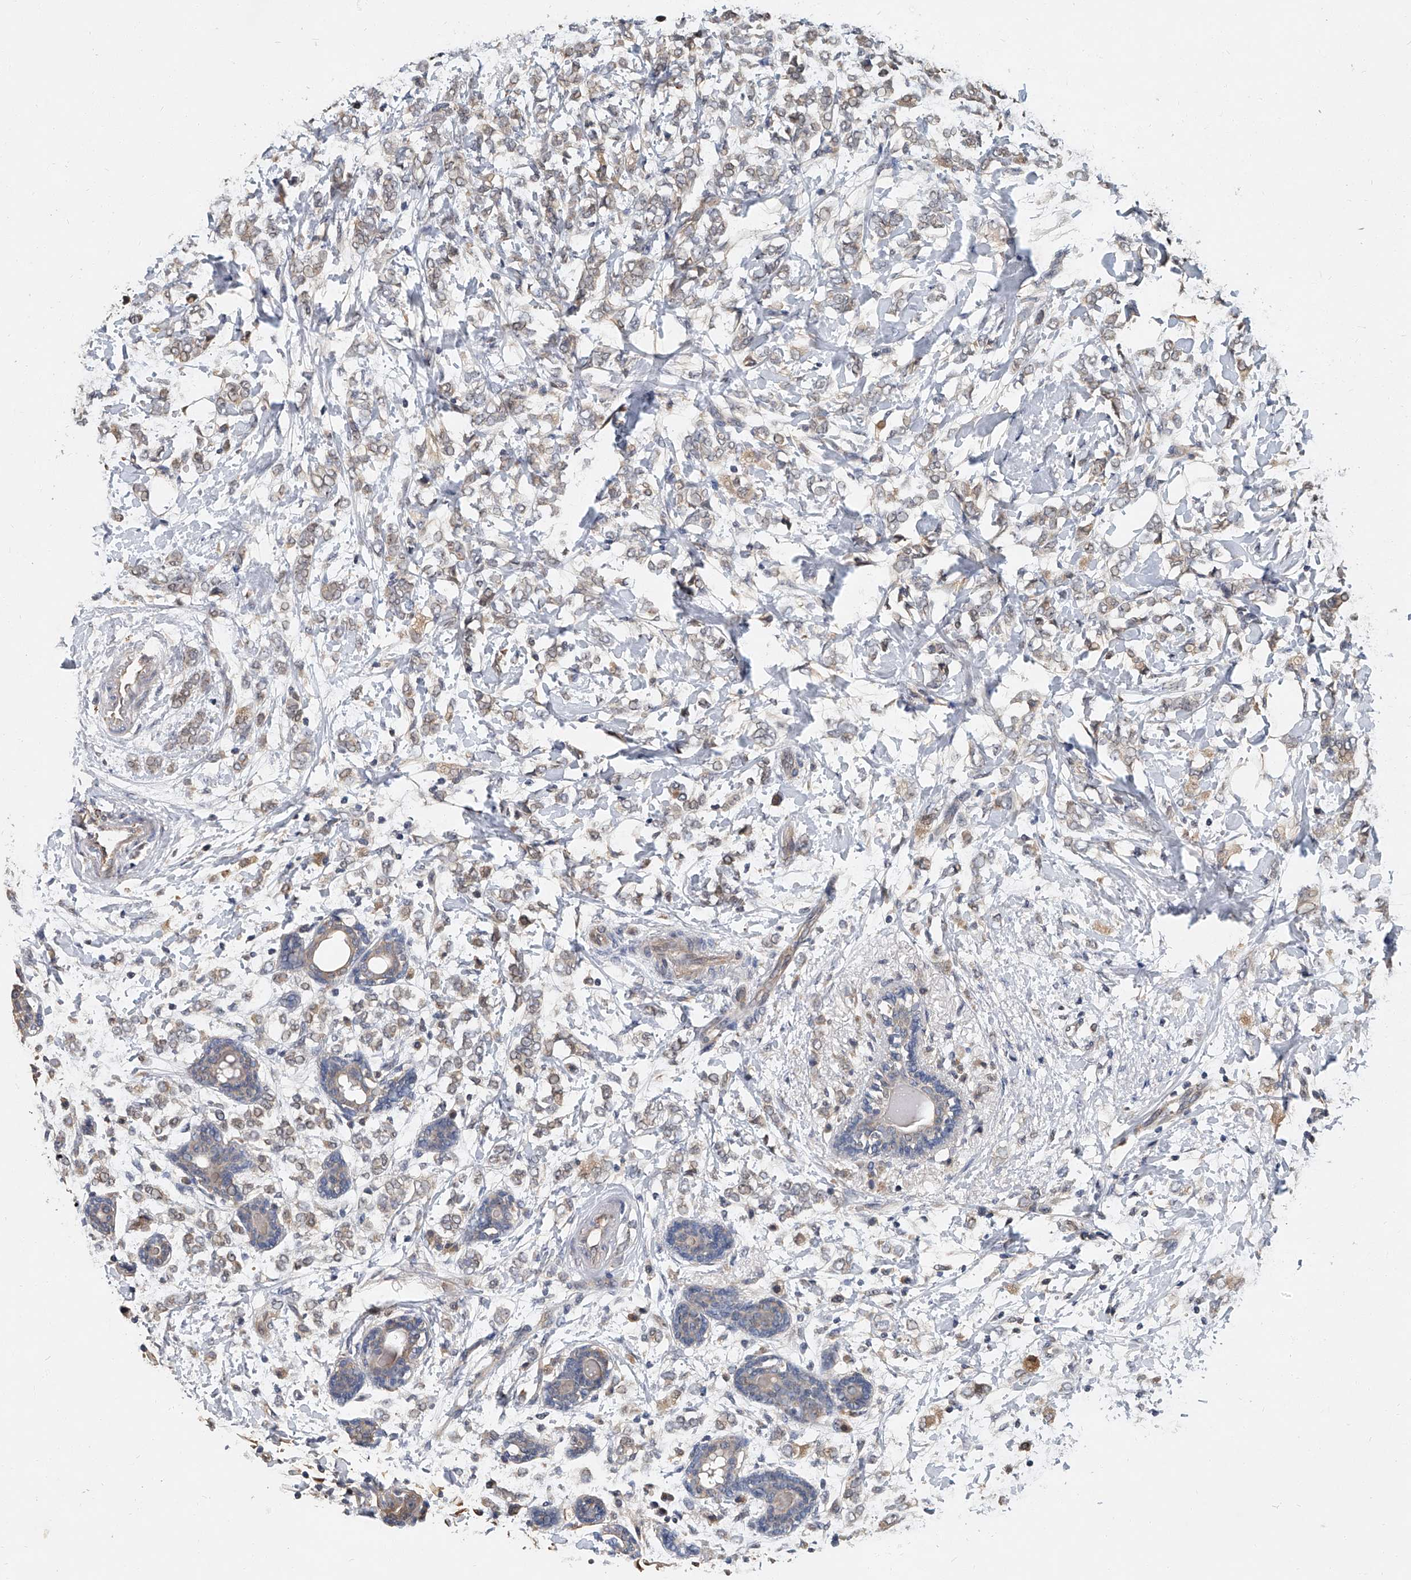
{"staining": {"intensity": "weak", "quantity": ">75%", "location": "cytoplasmic/membranous"}, "tissue": "breast cancer", "cell_type": "Tumor cells", "image_type": "cancer", "snomed": [{"axis": "morphology", "description": "Normal tissue, NOS"}, {"axis": "morphology", "description": "Lobular carcinoma"}, {"axis": "topography", "description": "Breast"}], "caption": "Tumor cells reveal weak cytoplasmic/membranous positivity in about >75% of cells in breast lobular carcinoma.", "gene": "JAG2", "patient": {"sex": "female", "age": 47}}